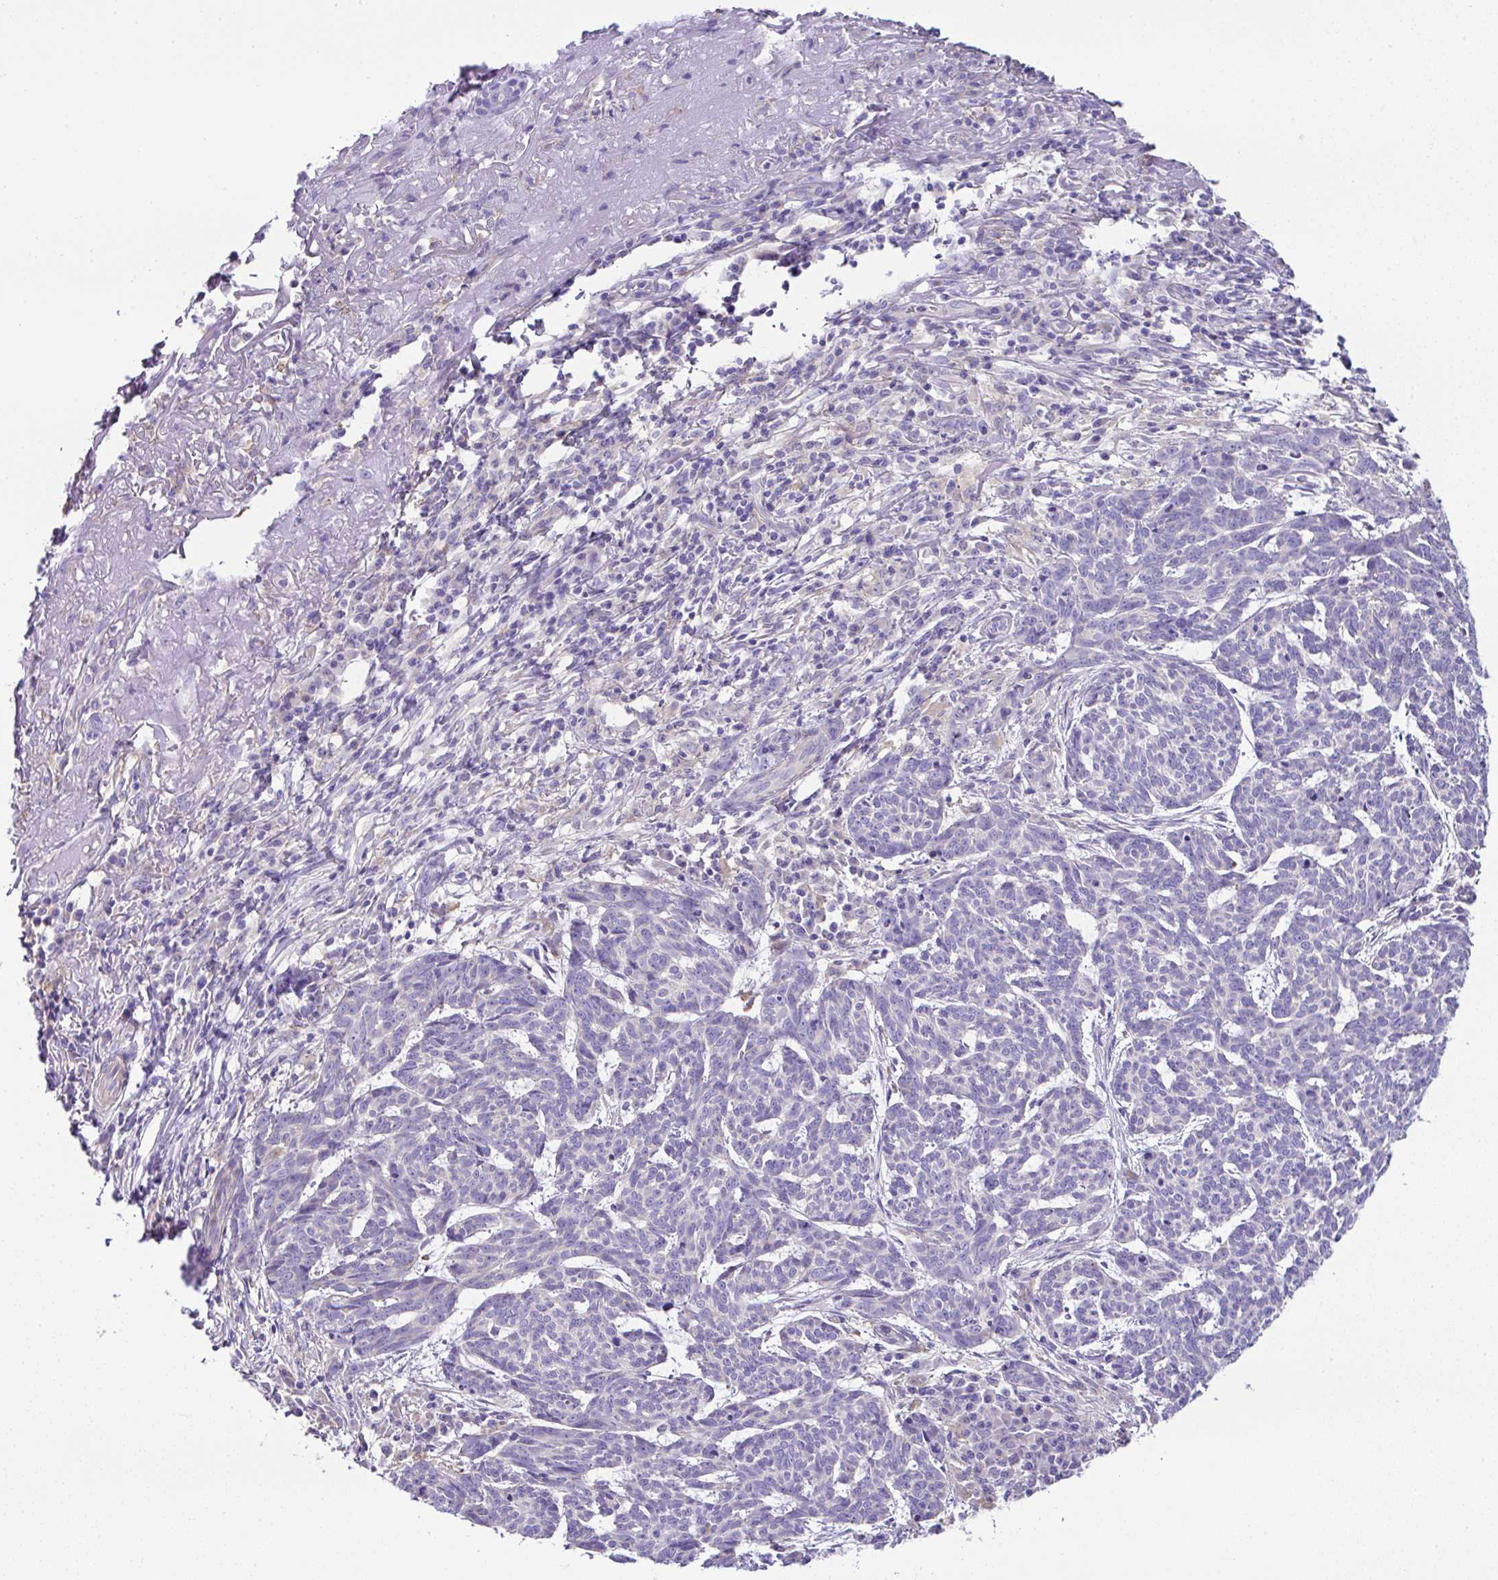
{"staining": {"intensity": "negative", "quantity": "none", "location": "none"}, "tissue": "skin cancer", "cell_type": "Tumor cells", "image_type": "cancer", "snomed": [{"axis": "morphology", "description": "Basal cell carcinoma"}, {"axis": "topography", "description": "Skin"}], "caption": "DAB (3,3'-diaminobenzidine) immunohistochemical staining of human basal cell carcinoma (skin) reveals no significant staining in tumor cells.", "gene": "OR4P4", "patient": {"sex": "female", "age": 93}}